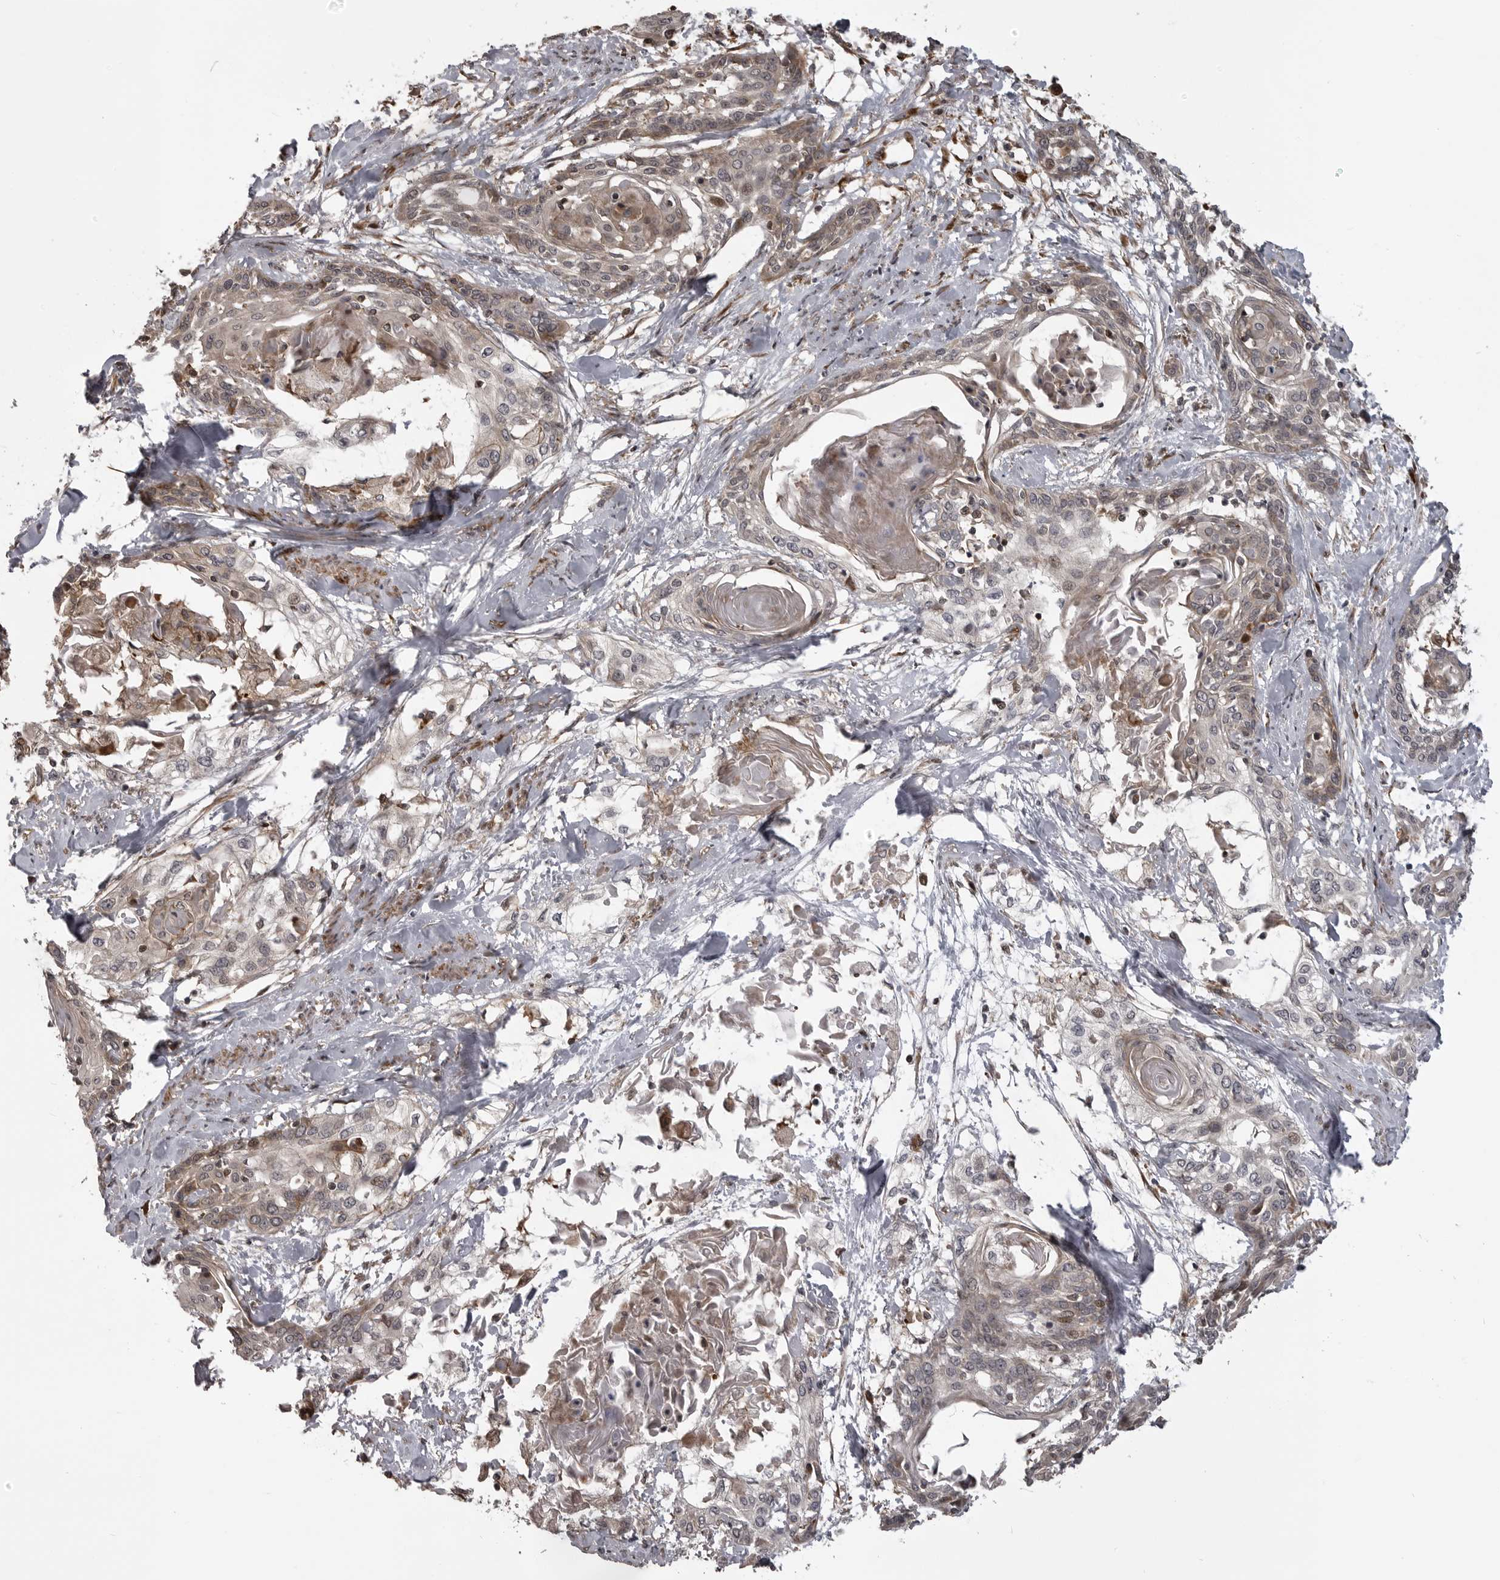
{"staining": {"intensity": "weak", "quantity": ">75%", "location": "cytoplasmic/membranous"}, "tissue": "cervical cancer", "cell_type": "Tumor cells", "image_type": "cancer", "snomed": [{"axis": "morphology", "description": "Squamous cell carcinoma, NOS"}, {"axis": "topography", "description": "Cervix"}], "caption": "Immunohistochemical staining of human cervical cancer (squamous cell carcinoma) displays low levels of weak cytoplasmic/membranous protein expression in about >75% of tumor cells. (Brightfield microscopy of DAB IHC at high magnification).", "gene": "ZNRF1", "patient": {"sex": "female", "age": 57}}